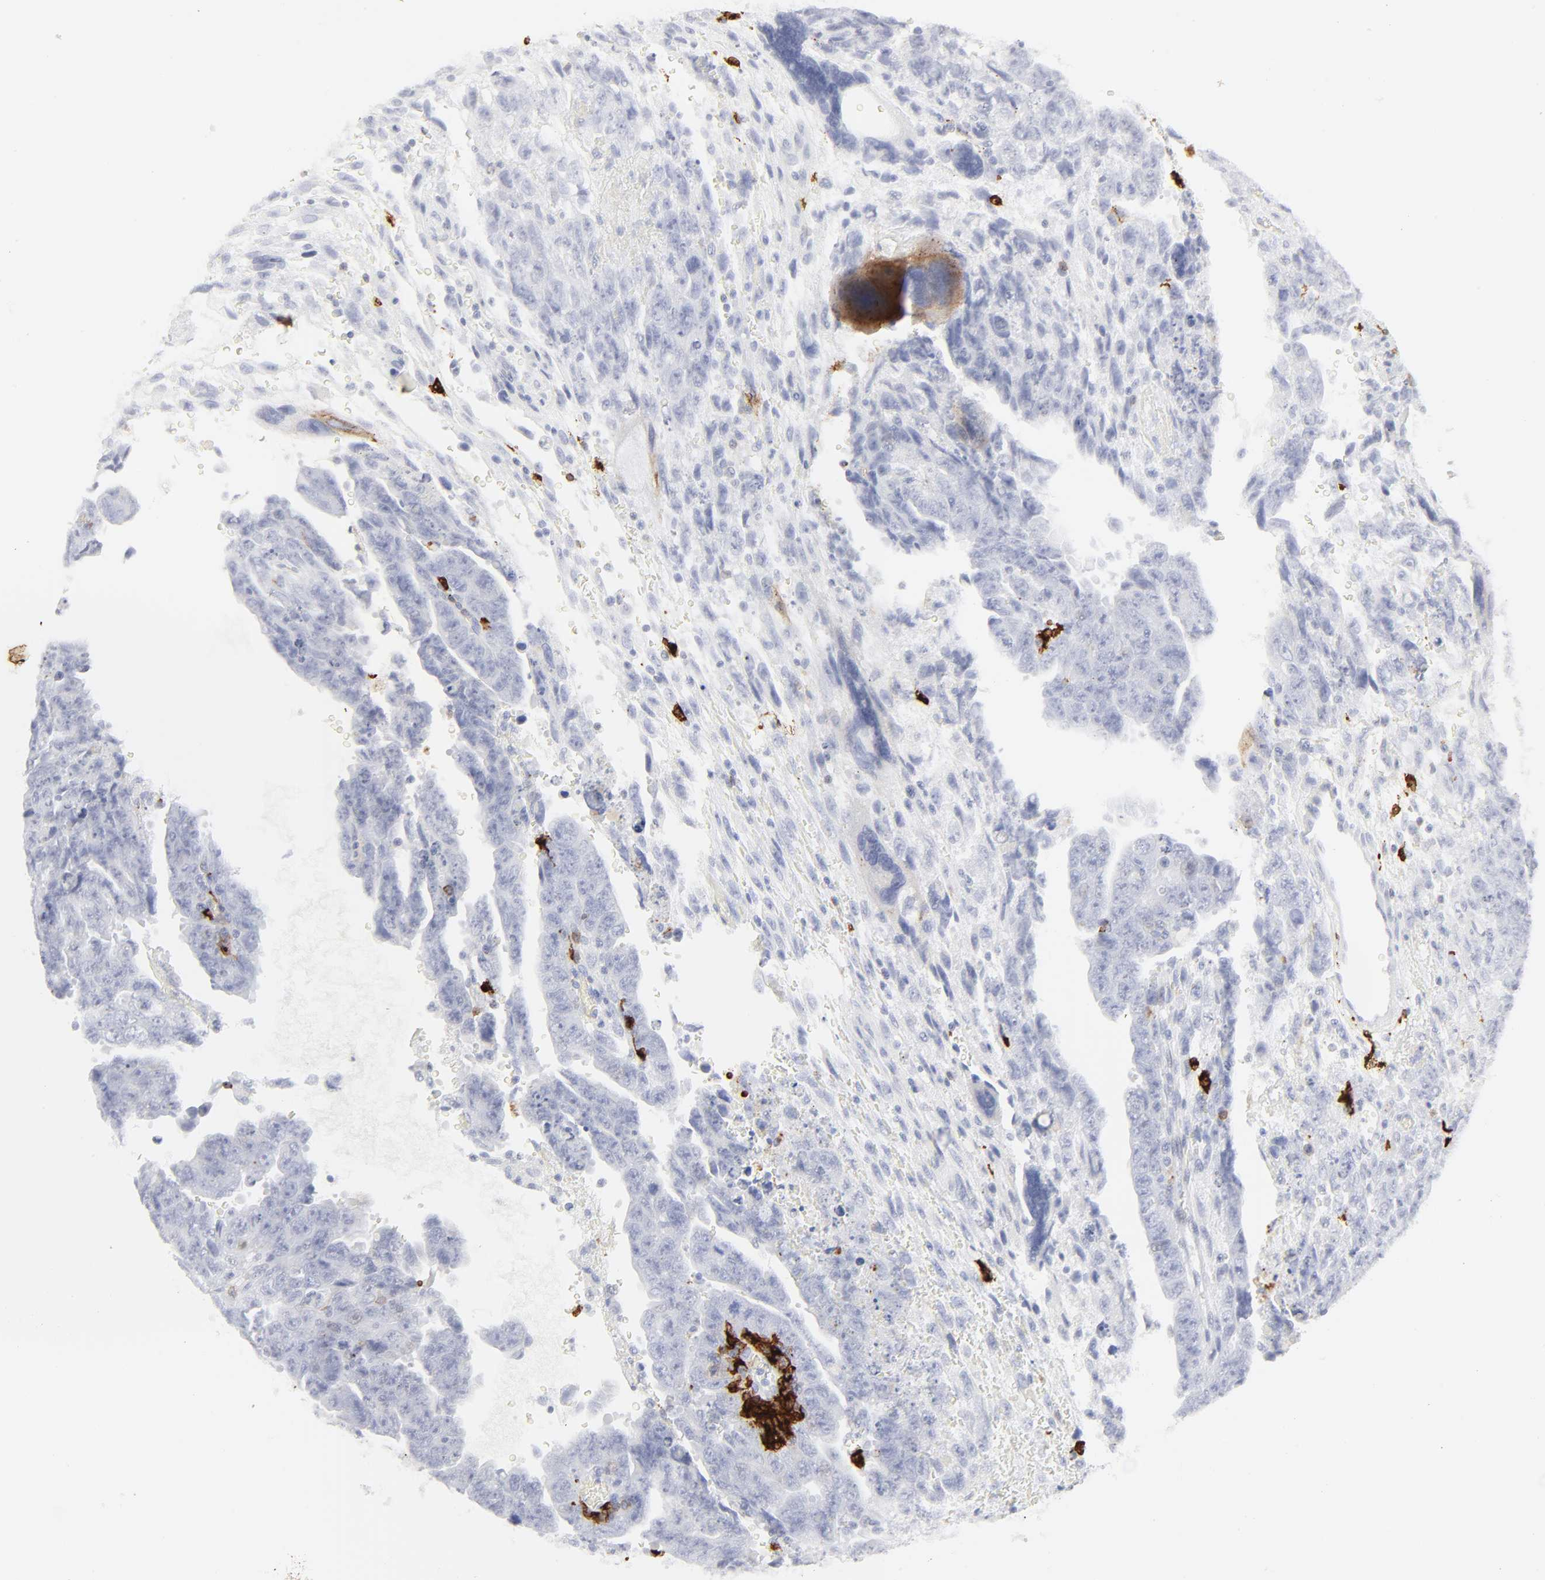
{"staining": {"intensity": "negative", "quantity": "none", "location": "none"}, "tissue": "testis cancer", "cell_type": "Tumor cells", "image_type": "cancer", "snomed": [{"axis": "morphology", "description": "Carcinoma, Embryonal, NOS"}, {"axis": "topography", "description": "Testis"}], "caption": "An image of testis cancer (embryonal carcinoma) stained for a protein reveals no brown staining in tumor cells.", "gene": "CCR7", "patient": {"sex": "male", "age": 28}}